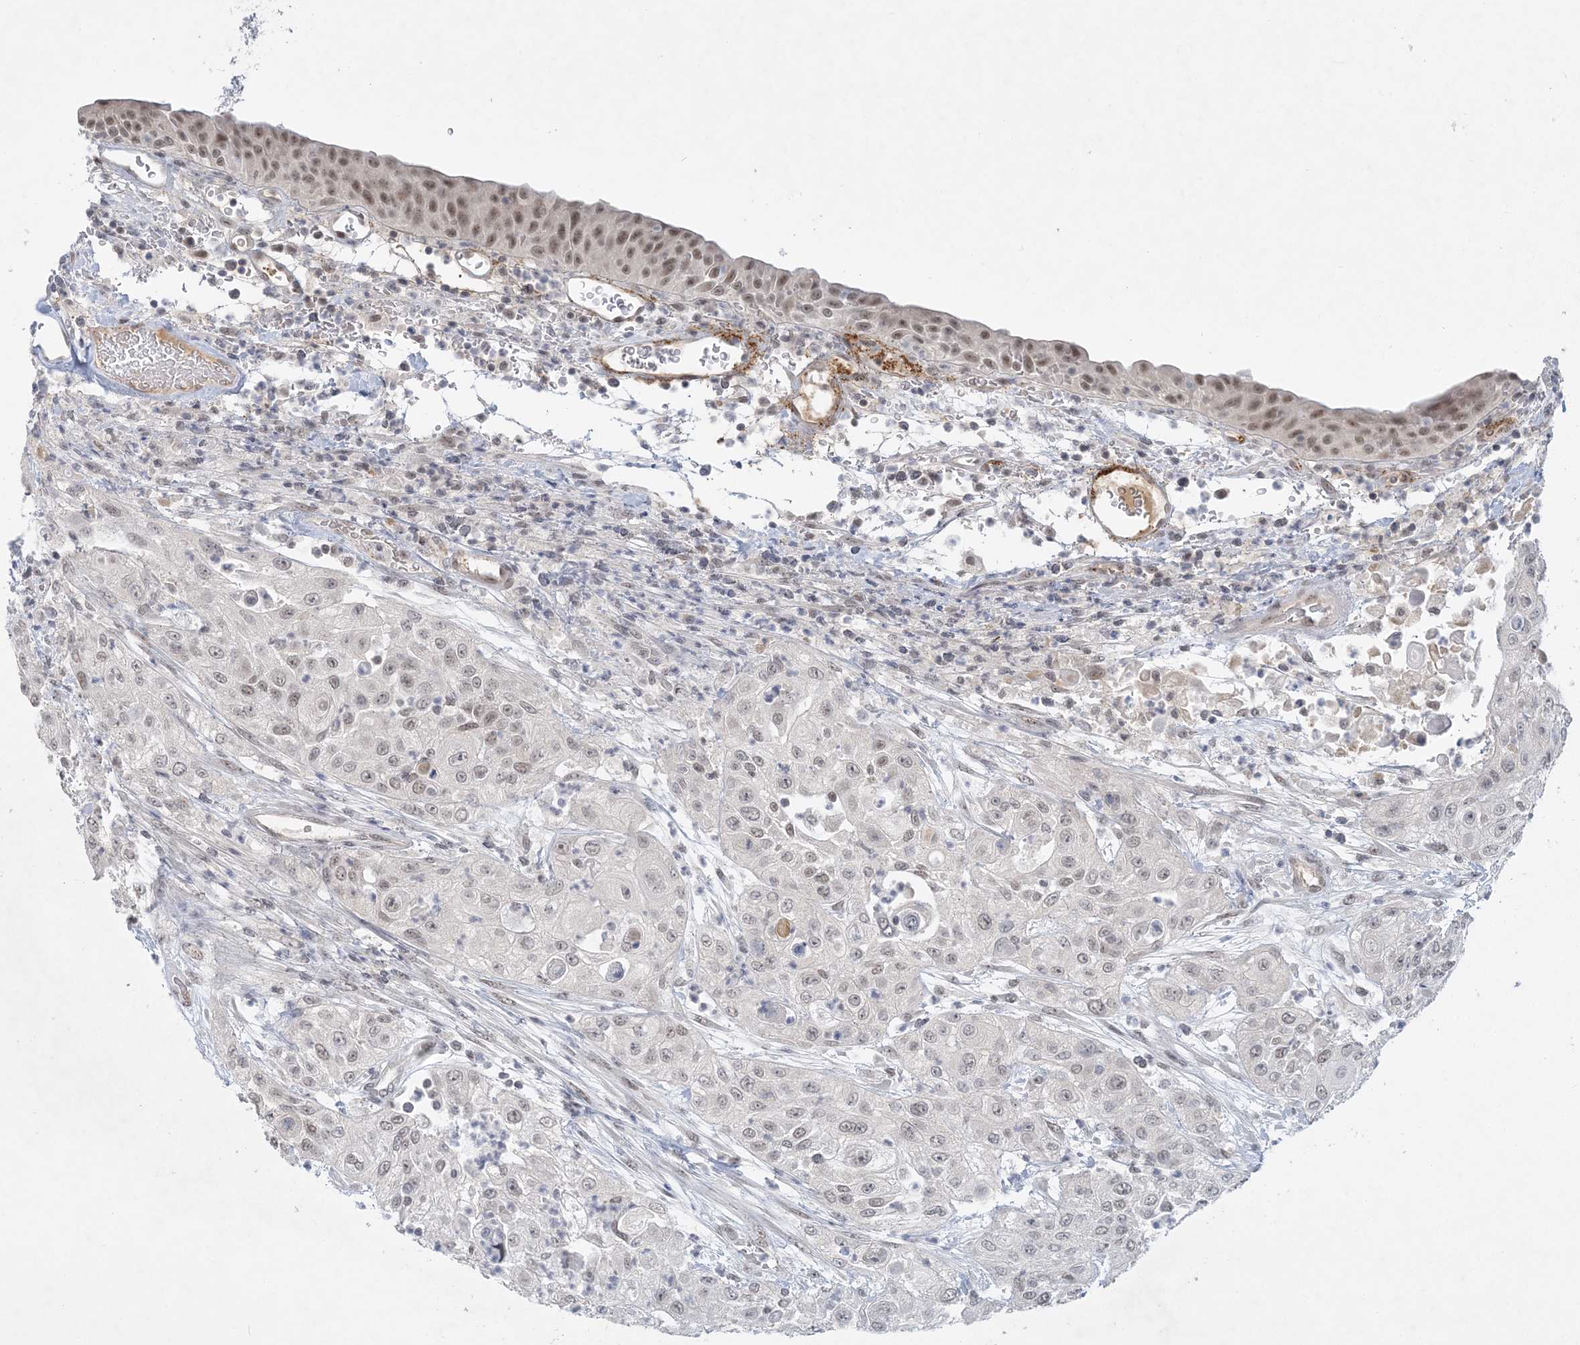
{"staining": {"intensity": "weak", "quantity": "<25%", "location": "nuclear"}, "tissue": "urothelial cancer", "cell_type": "Tumor cells", "image_type": "cancer", "snomed": [{"axis": "morphology", "description": "Urothelial carcinoma, High grade"}, {"axis": "topography", "description": "Urinary bladder"}], "caption": "There is no significant expression in tumor cells of high-grade urothelial carcinoma. The staining was performed using DAB to visualize the protein expression in brown, while the nuclei were stained in blue with hematoxylin (Magnification: 20x).", "gene": "KMT2D", "patient": {"sex": "female", "age": 79}}